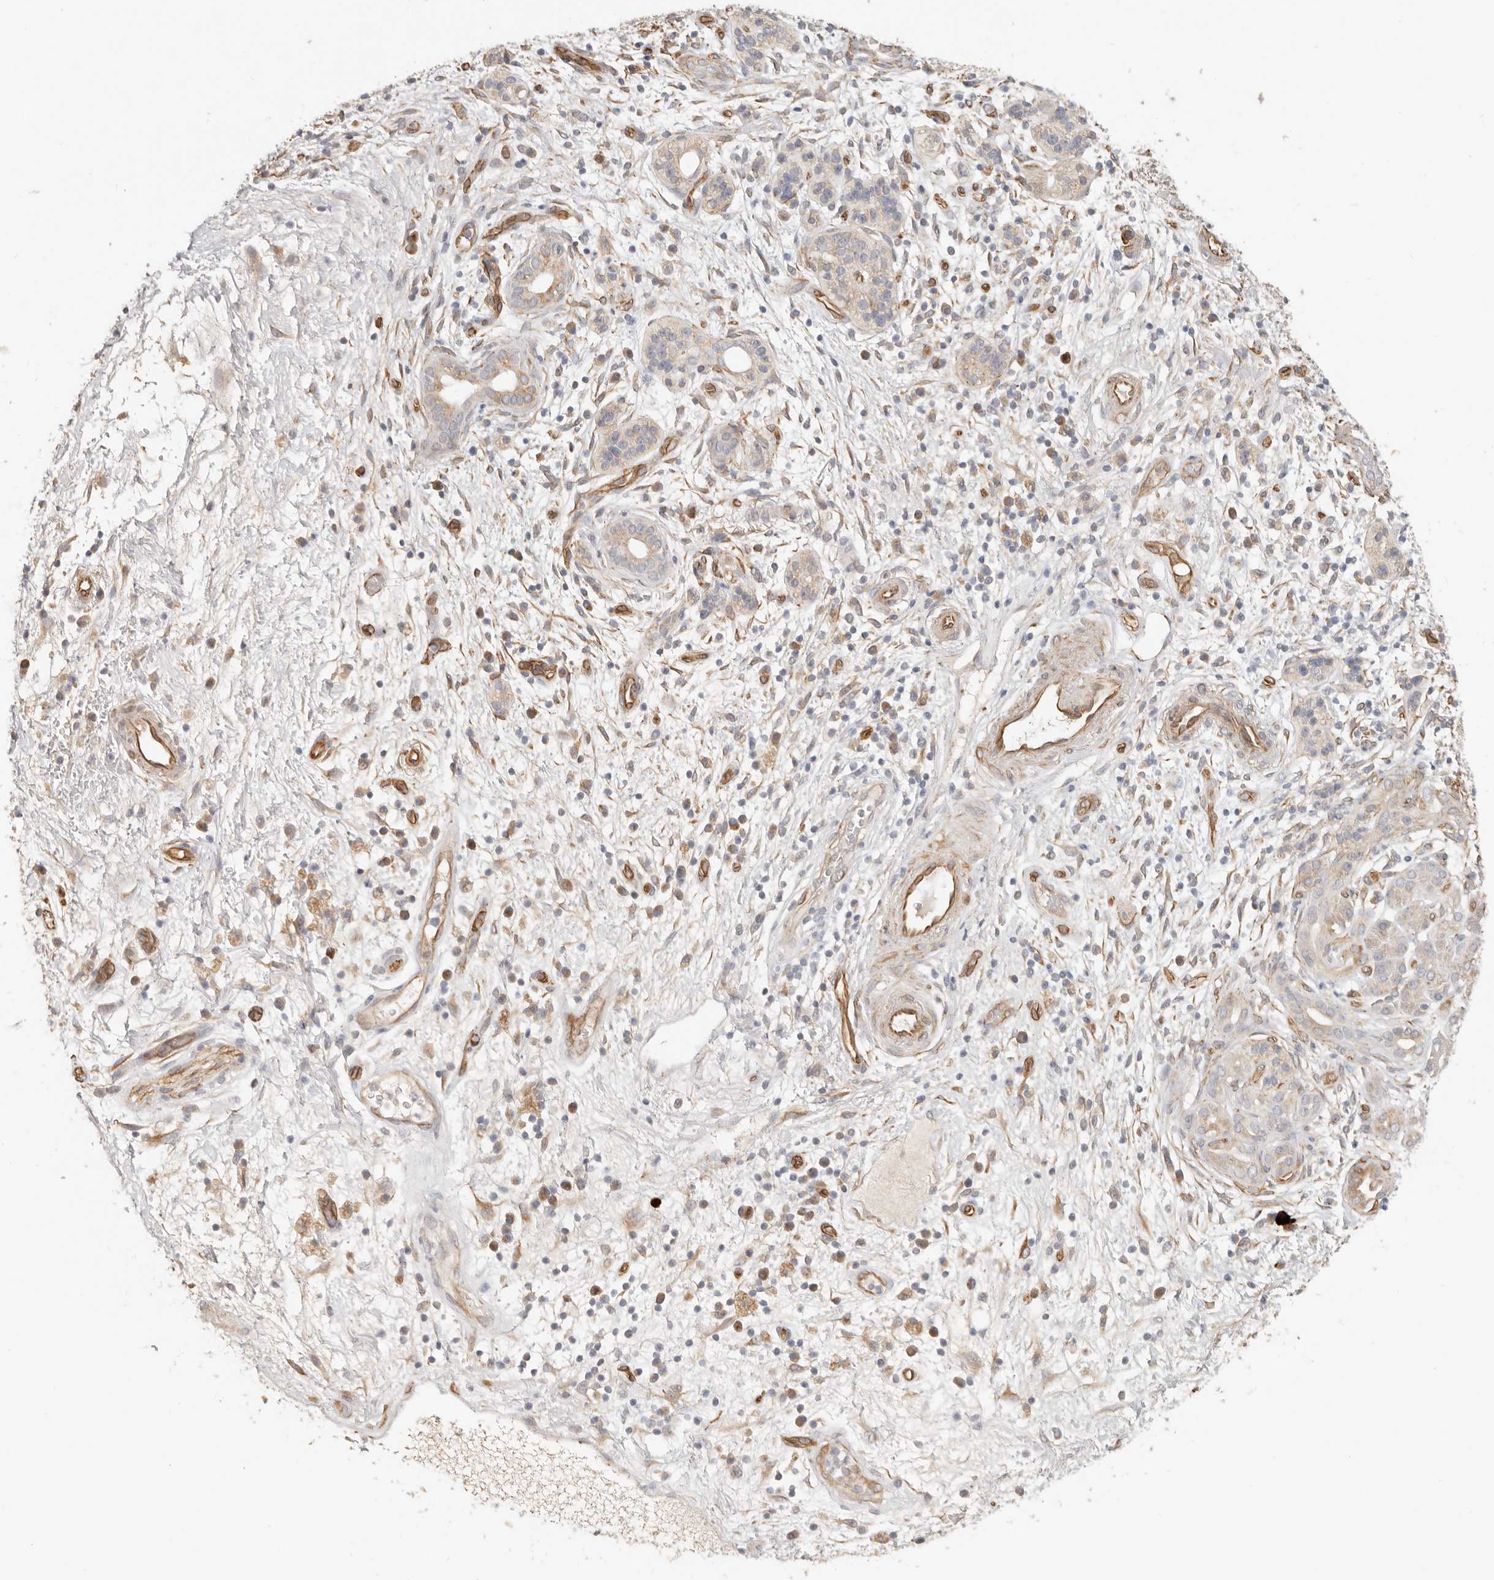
{"staining": {"intensity": "weak", "quantity": "<25%", "location": "cytoplasmic/membranous"}, "tissue": "pancreatic cancer", "cell_type": "Tumor cells", "image_type": "cancer", "snomed": [{"axis": "morphology", "description": "Adenocarcinoma, NOS"}, {"axis": "topography", "description": "Pancreas"}], "caption": "A high-resolution histopathology image shows immunohistochemistry staining of pancreatic adenocarcinoma, which reveals no significant staining in tumor cells.", "gene": "SPRING1", "patient": {"sex": "male", "age": 78}}